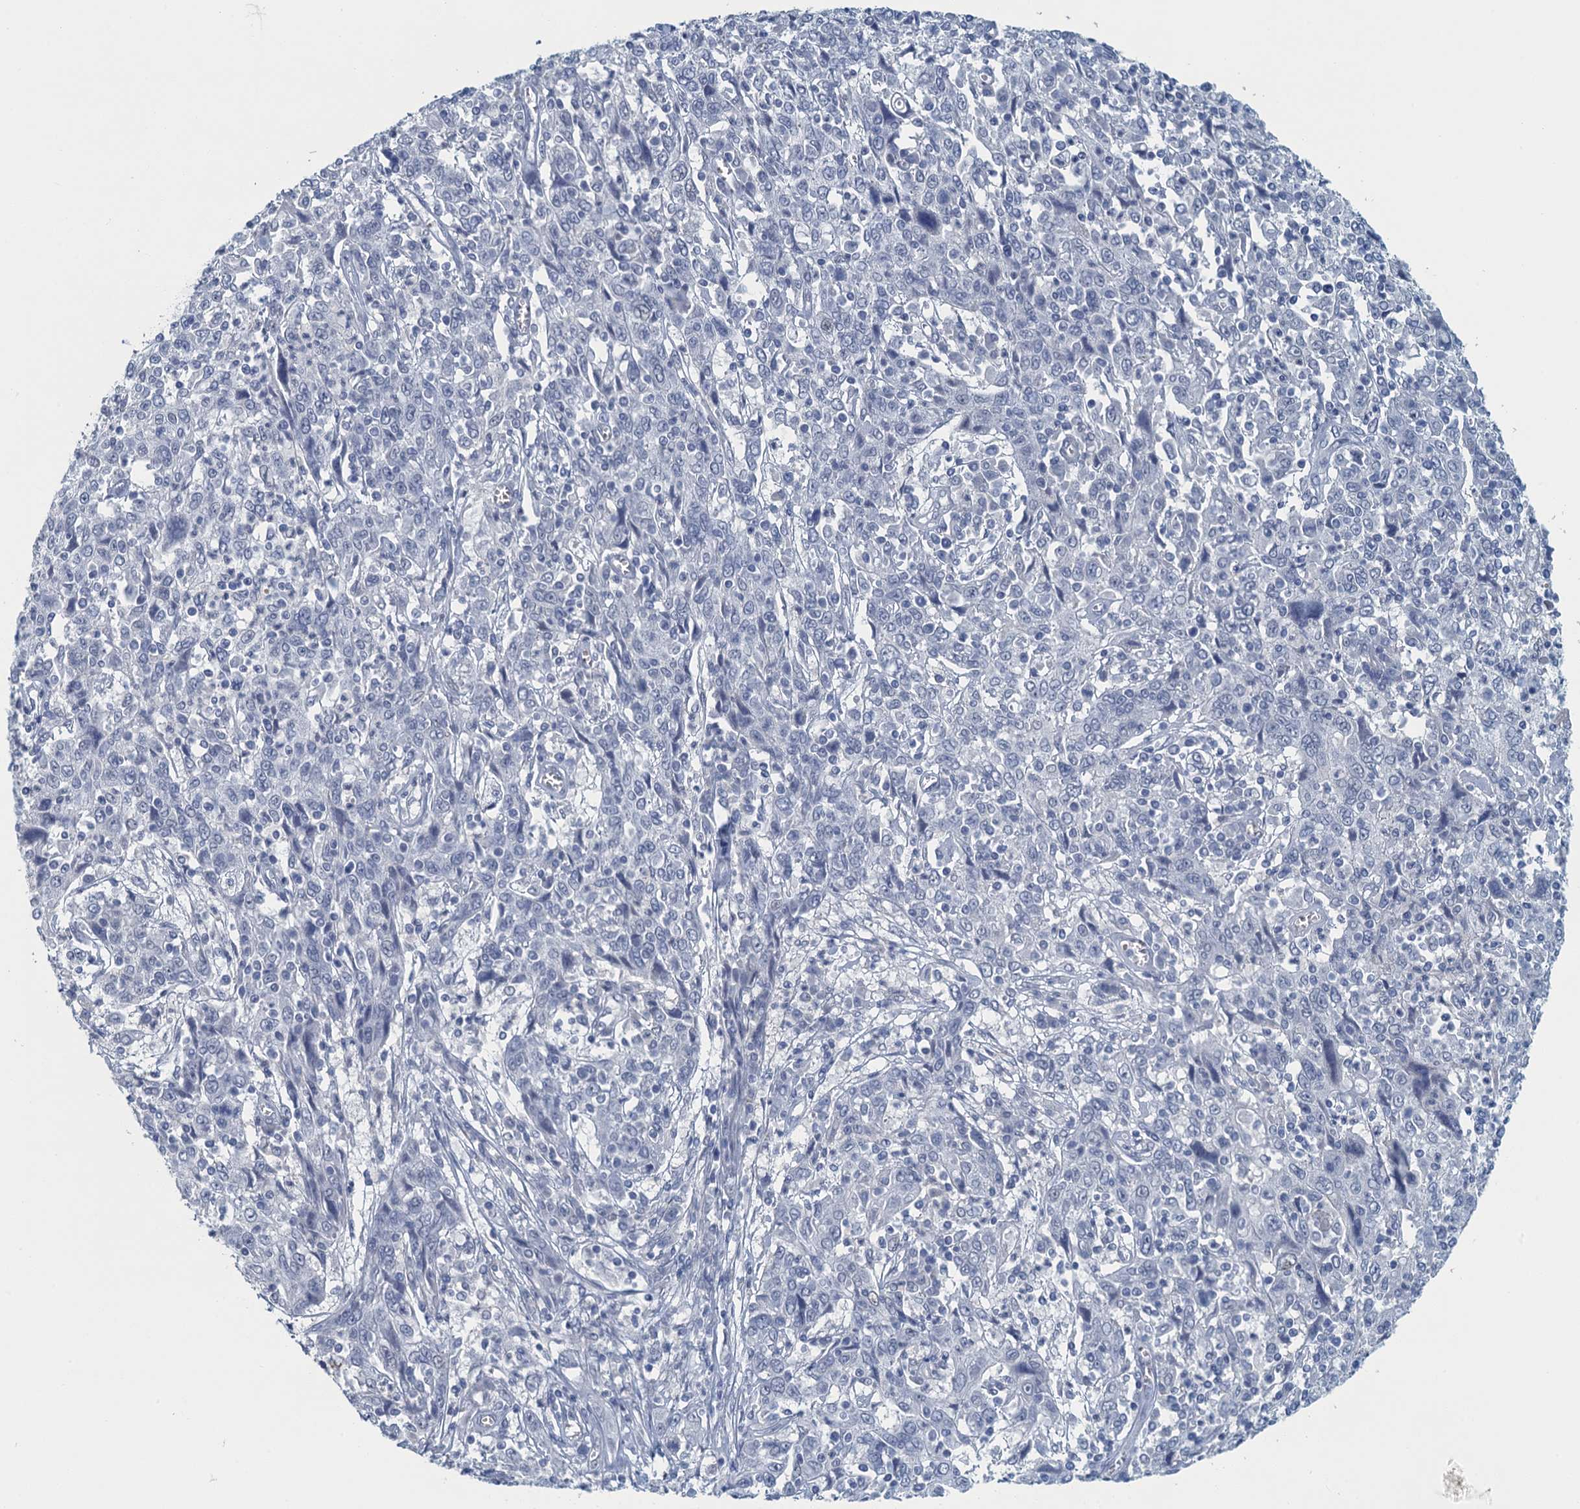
{"staining": {"intensity": "negative", "quantity": "none", "location": "none"}, "tissue": "cervical cancer", "cell_type": "Tumor cells", "image_type": "cancer", "snomed": [{"axis": "morphology", "description": "Squamous cell carcinoma, NOS"}, {"axis": "topography", "description": "Cervix"}], "caption": "Immunohistochemistry (IHC) of human squamous cell carcinoma (cervical) exhibits no staining in tumor cells. (DAB IHC visualized using brightfield microscopy, high magnification).", "gene": "TTLL9", "patient": {"sex": "female", "age": 46}}